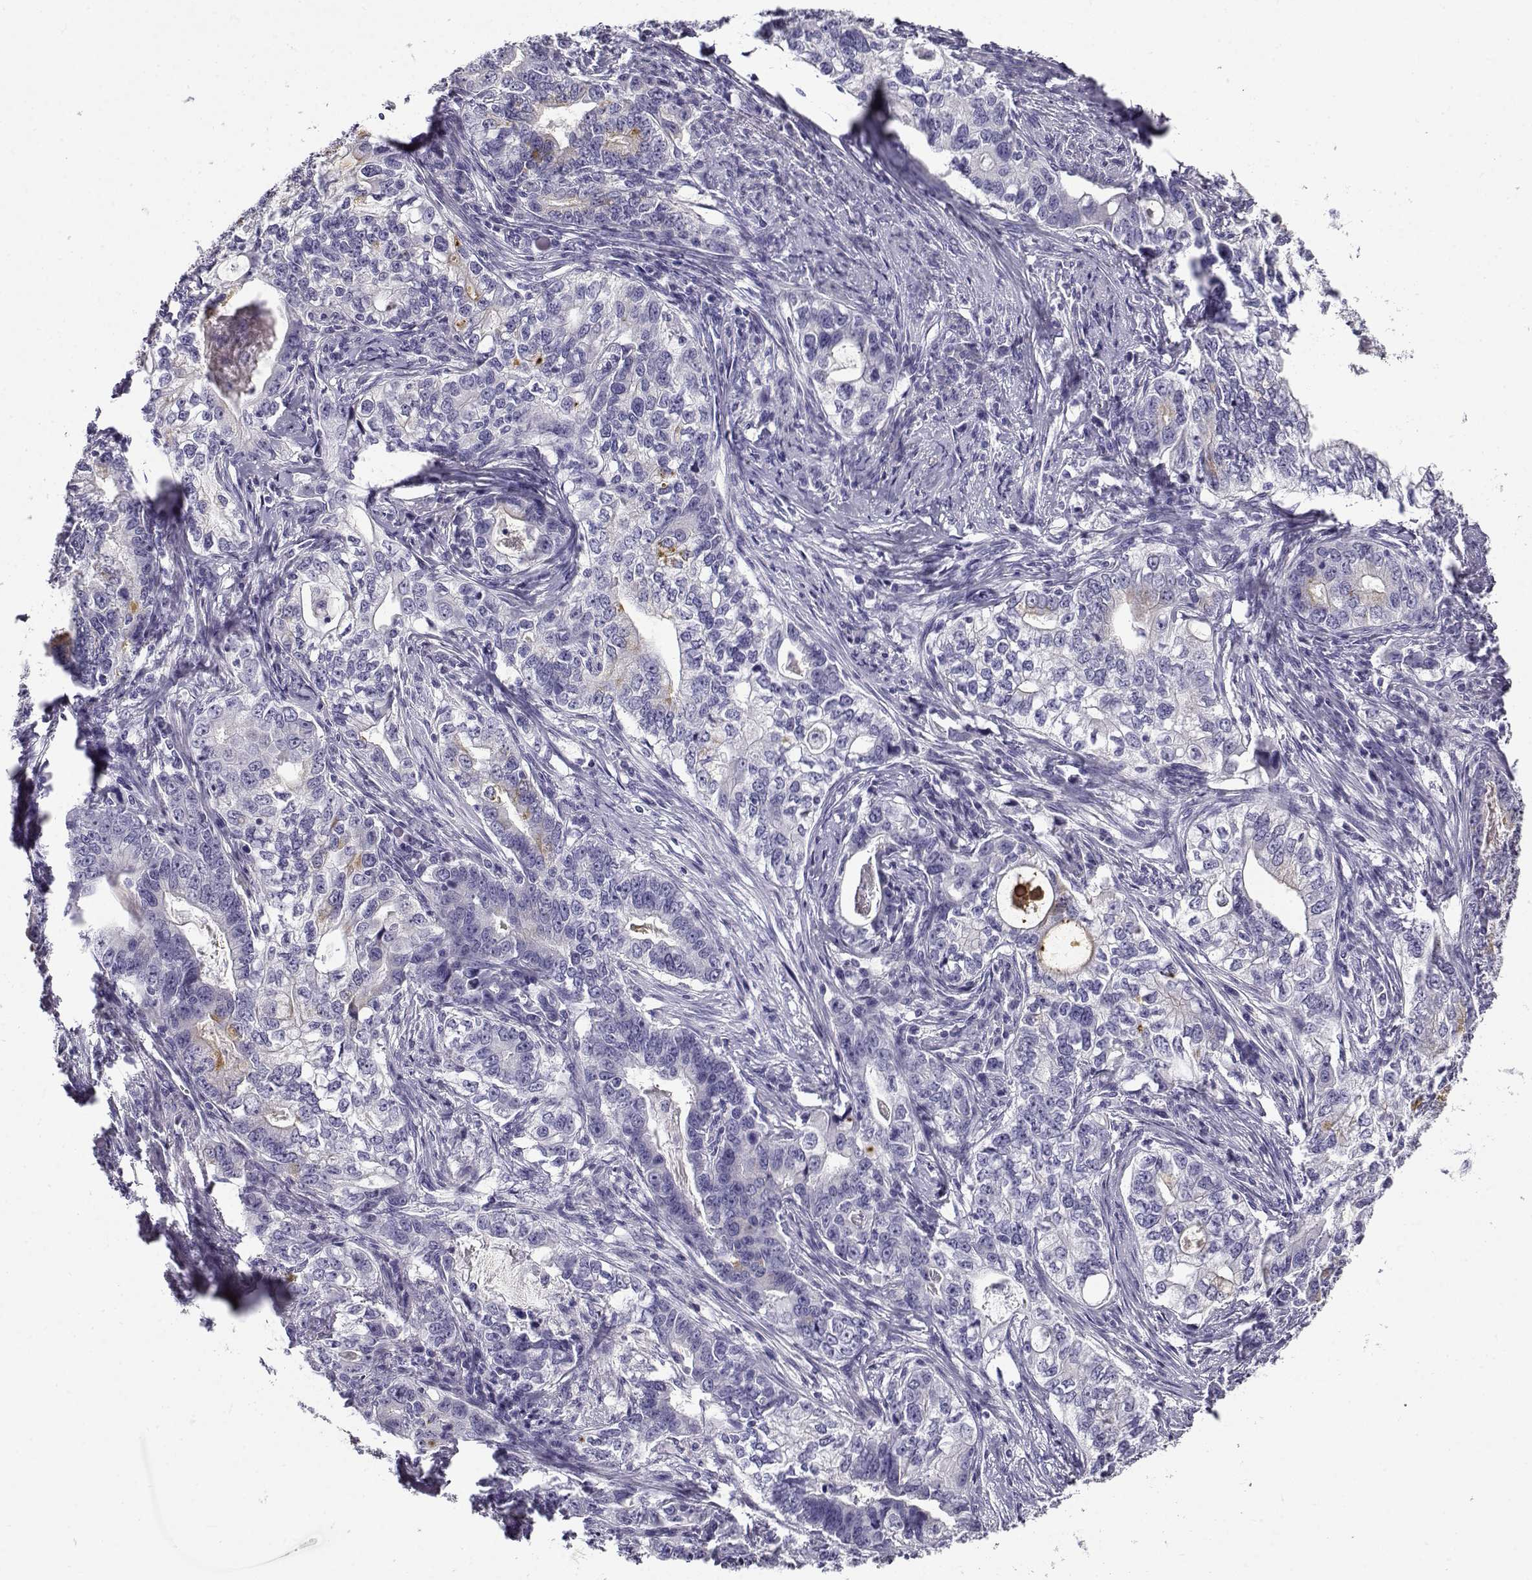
{"staining": {"intensity": "negative", "quantity": "none", "location": "none"}, "tissue": "stomach cancer", "cell_type": "Tumor cells", "image_type": "cancer", "snomed": [{"axis": "morphology", "description": "Adenocarcinoma, NOS"}, {"axis": "topography", "description": "Stomach, lower"}], "caption": "The immunohistochemistry photomicrograph has no significant positivity in tumor cells of adenocarcinoma (stomach) tissue.", "gene": "CABS1", "patient": {"sex": "female", "age": 72}}